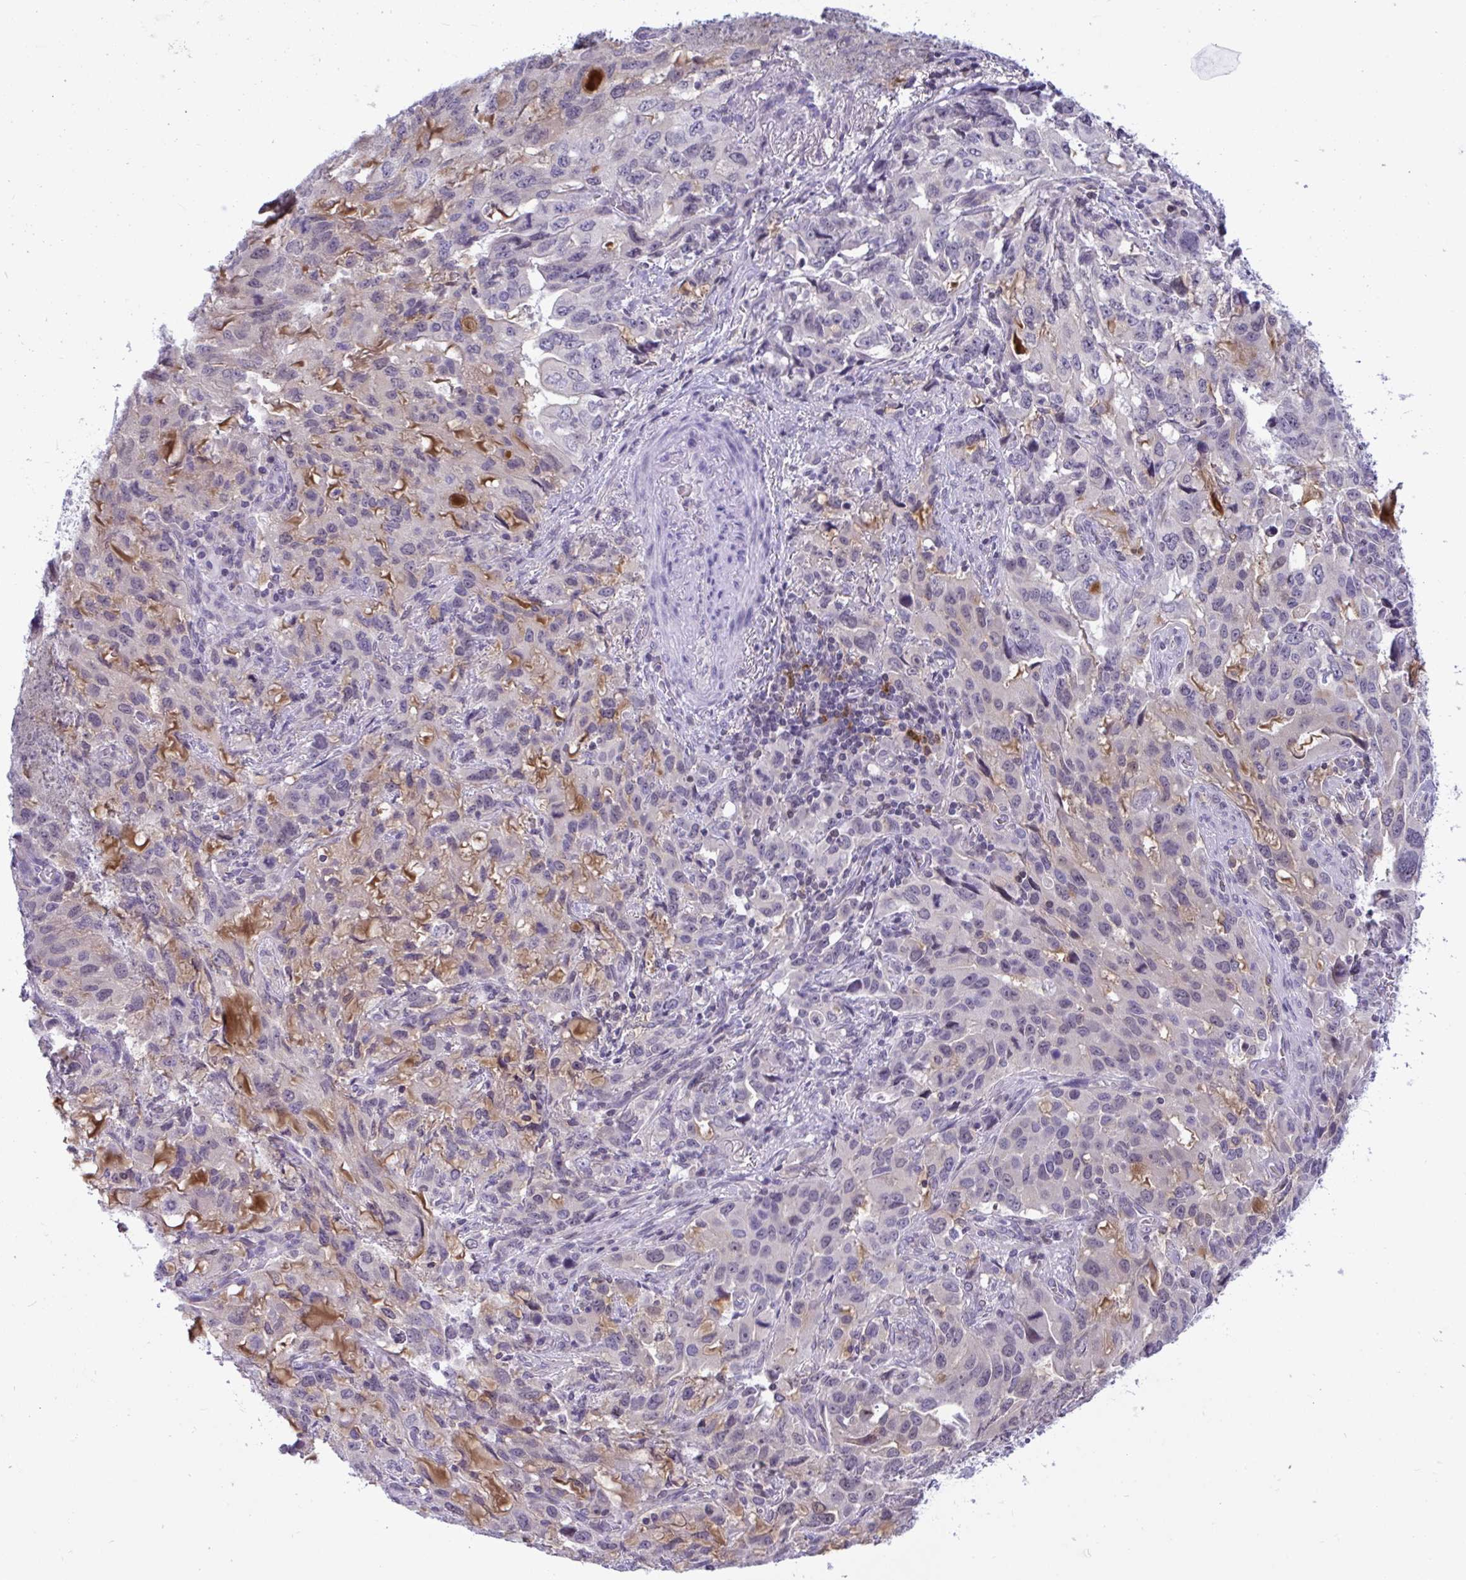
{"staining": {"intensity": "negative", "quantity": "none", "location": "none"}, "tissue": "stomach cancer", "cell_type": "Tumor cells", "image_type": "cancer", "snomed": [{"axis": "morphology", "description": "Adenocarcinoma, NOS"}, {"axis": "topography", "description": "Stomach, upper"}], "caption": "Tumor cells are negative for protein expression in human stomach adenocarcinoma.", "gene": "SNX11", "patient": {"sex": "male", "age": 85}}